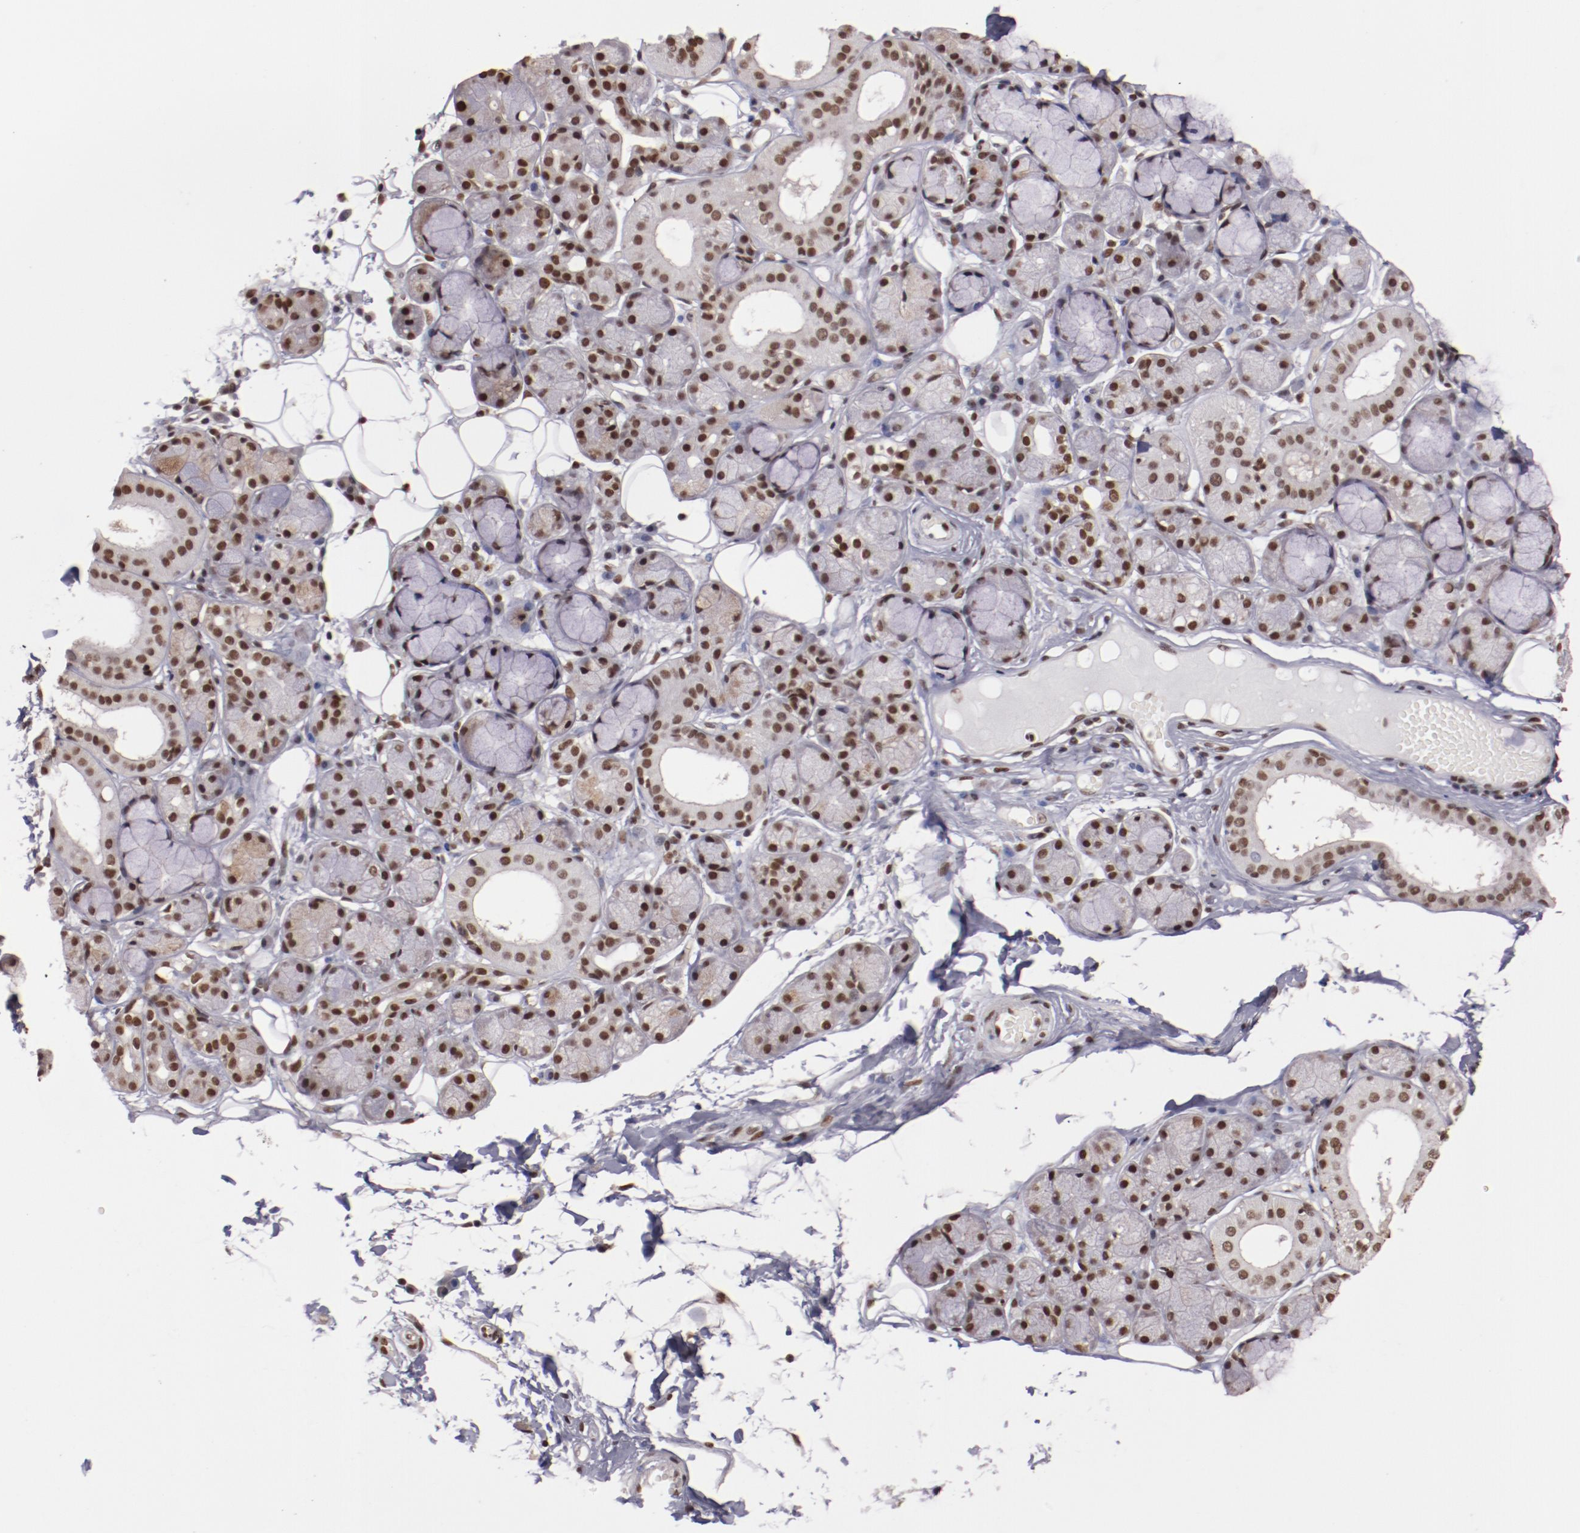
{"staining": {"intensity": "moderate", "quantity": ">75%", "location": "nuclear"}, "tissue": "salivary gland", "cell_type": "Glandular cells", "image_type": "normal", "snomed": [{"axis": "morphology", "description": "Normal tissue, NOS"}, {"axis": "topography", "description": "Skeletal muscle"}, {"axis": "topography", "description": "Oral tissue"}, {"axis": "topography", "description": "Salivary gland"}, {"axis": "topography", "description": "Peripheral nerve tissue"}], "caption": "An image of human salivary gland stained for a protein reveals moderate nuclear brown staining in glandular cells.", "gene": "STAG2", "patient": {"sex": "male", "age": 54}}